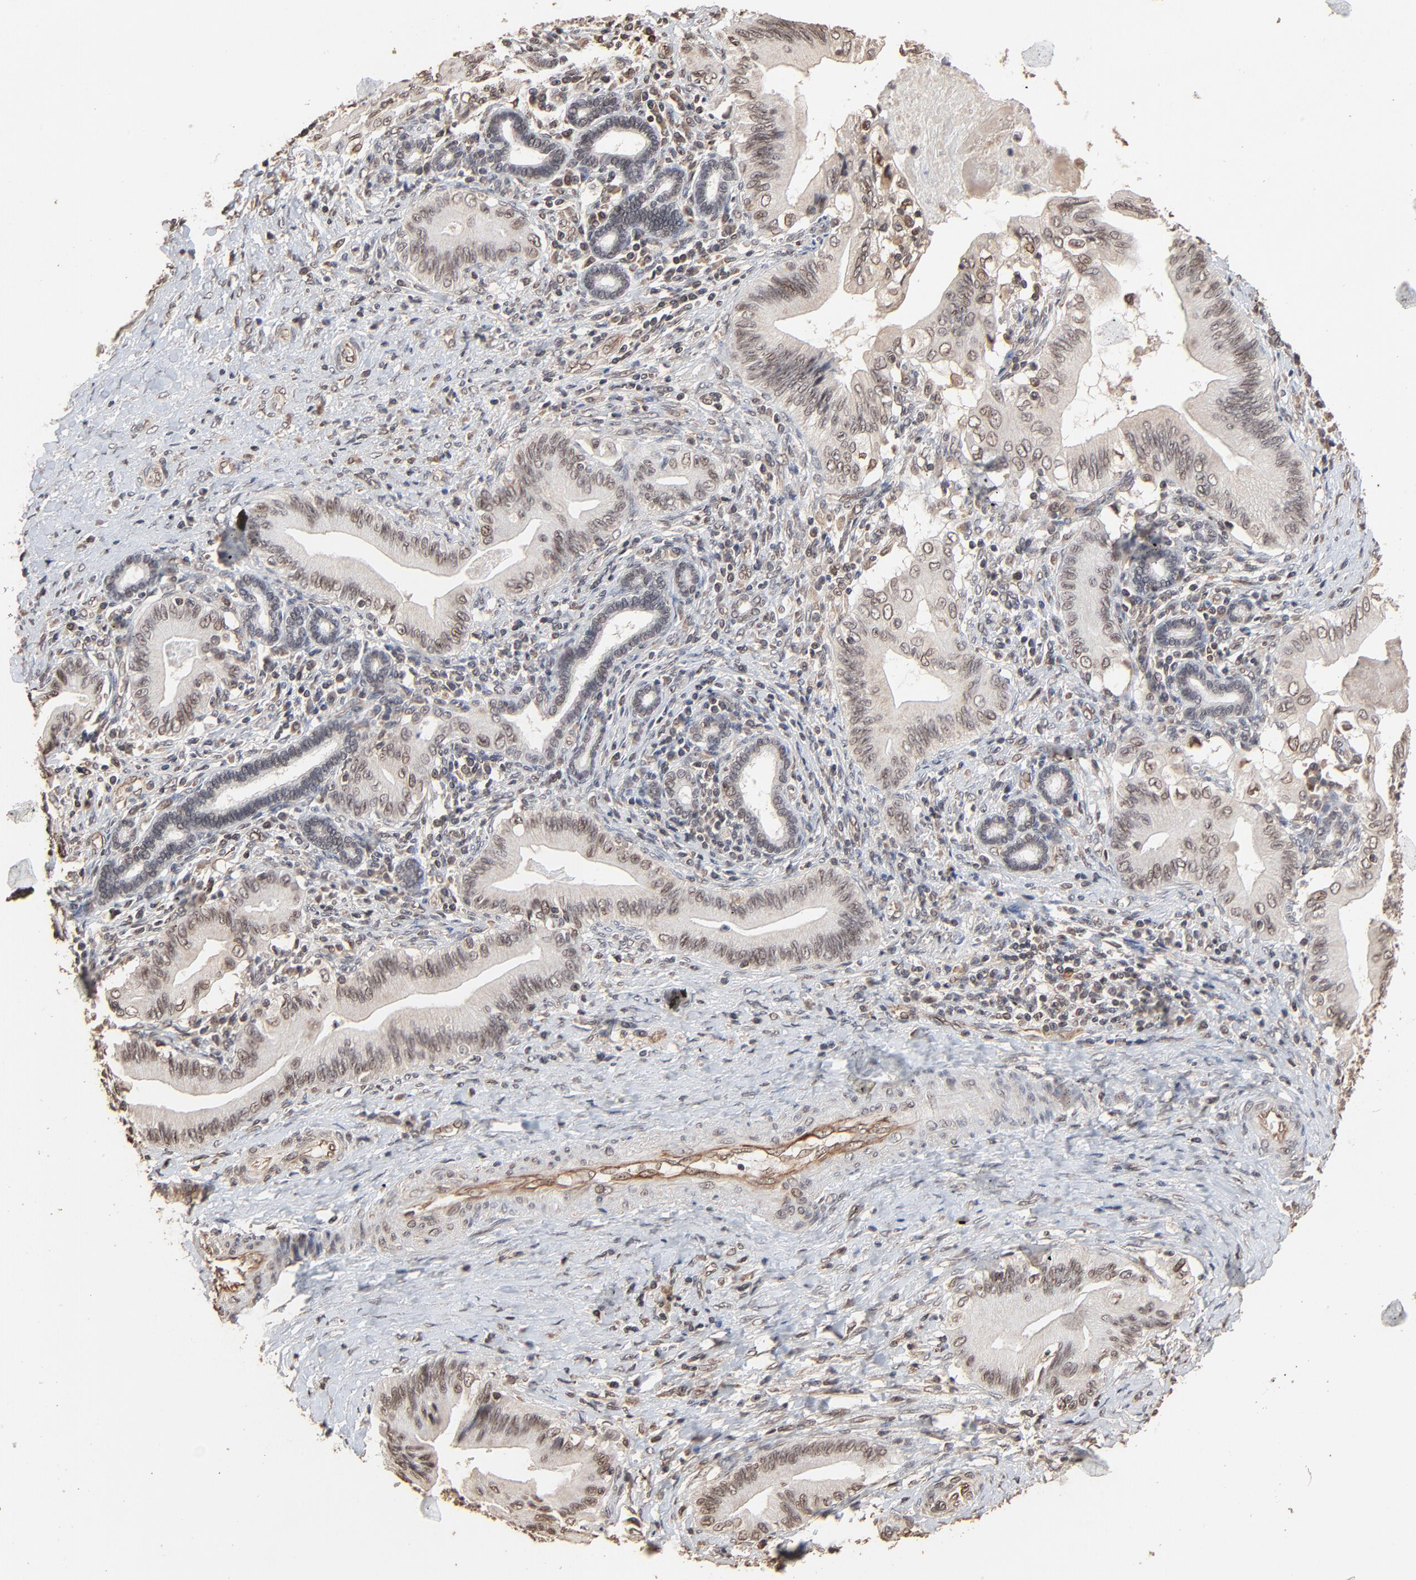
{"staining": {"intensity": "weak", "quantity": ">75%", "location": "cytoplasmic/membranous,nuclear"}, "tissue": "liver cancer", "cell_type": "Tumor cells", "image_type": "cancer", "snomed": [{"axis": "morphology", "description": "Cholangiocarcinoma"}, {"axis": "topography", "description": "Liver"}], "caption": "A high-resolution micrograph shows immunohistochemistry (IHC) staining of cholangiocarcinoma (liver), which exhibits weak cytoplasmic/membranous and nuclear staining in approximately >75% of tumor cells.", "gene": "FAM227A", "patient": {"sex": "male", "age": 58}}